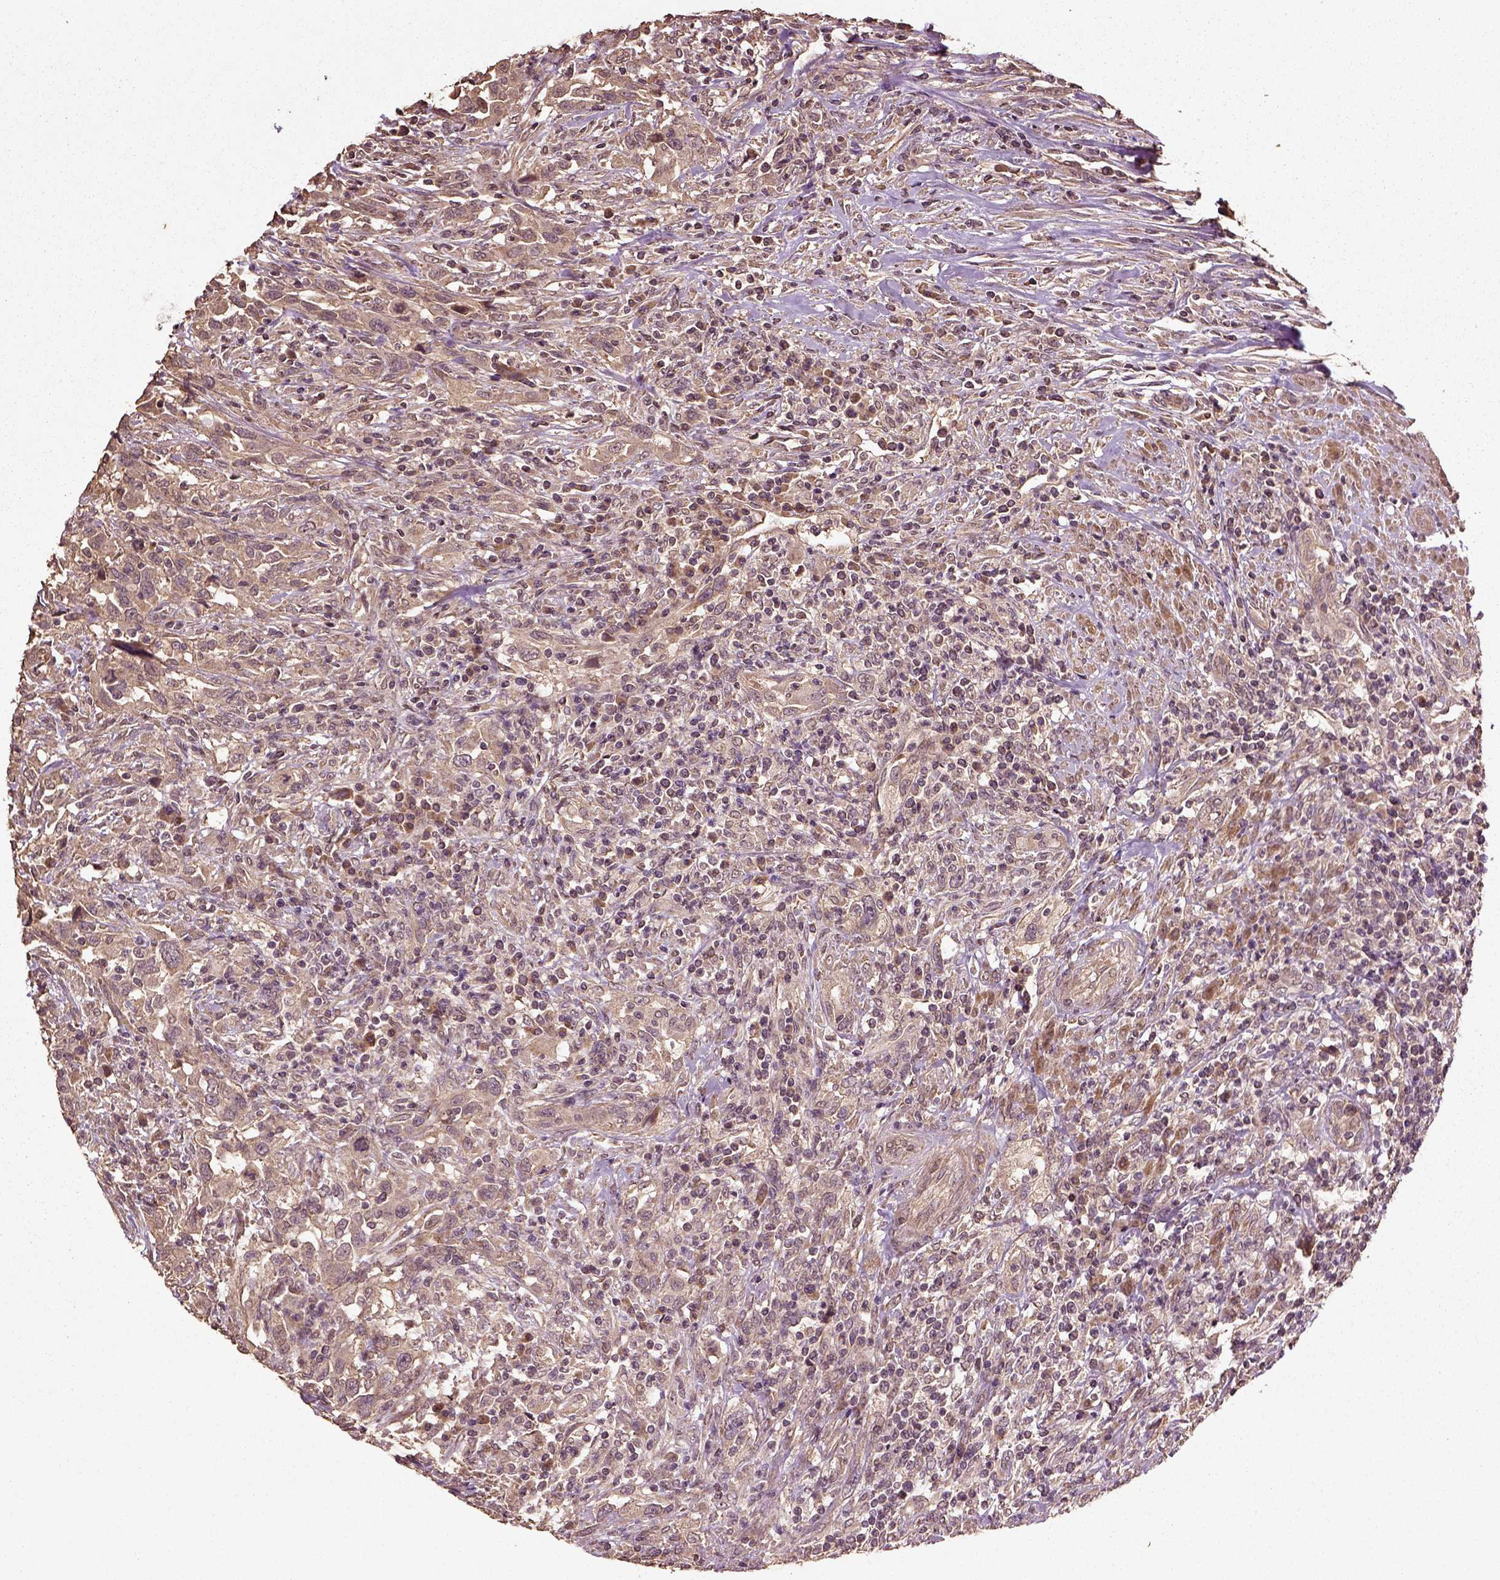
{"staining": {"intensity": "weak", "quantity": ">75%", "location": "cytoplasmic/membranous"}, "tissue": "urothelial cancer", "cell_type": "Tumor cells", "image_type": "cancer", "snomed": [{"axis": "morphology", "description": "Urothelial carcinoma, NOS"}, {"axis": "morphology", "description": "Urothelial carcinoma, High grade"}, {"axis": "topography", "description": "Urinary bladder"}], "caption": "High-power microscopy captured an immunohistochemistry (IHC) image of urothelial cancer, revealing weak cytoplasmic/membranous expression in approximately >75% of tumor cells.", "gene": "ERV3-1", "patient": {"sex": "female", "age": 64}}